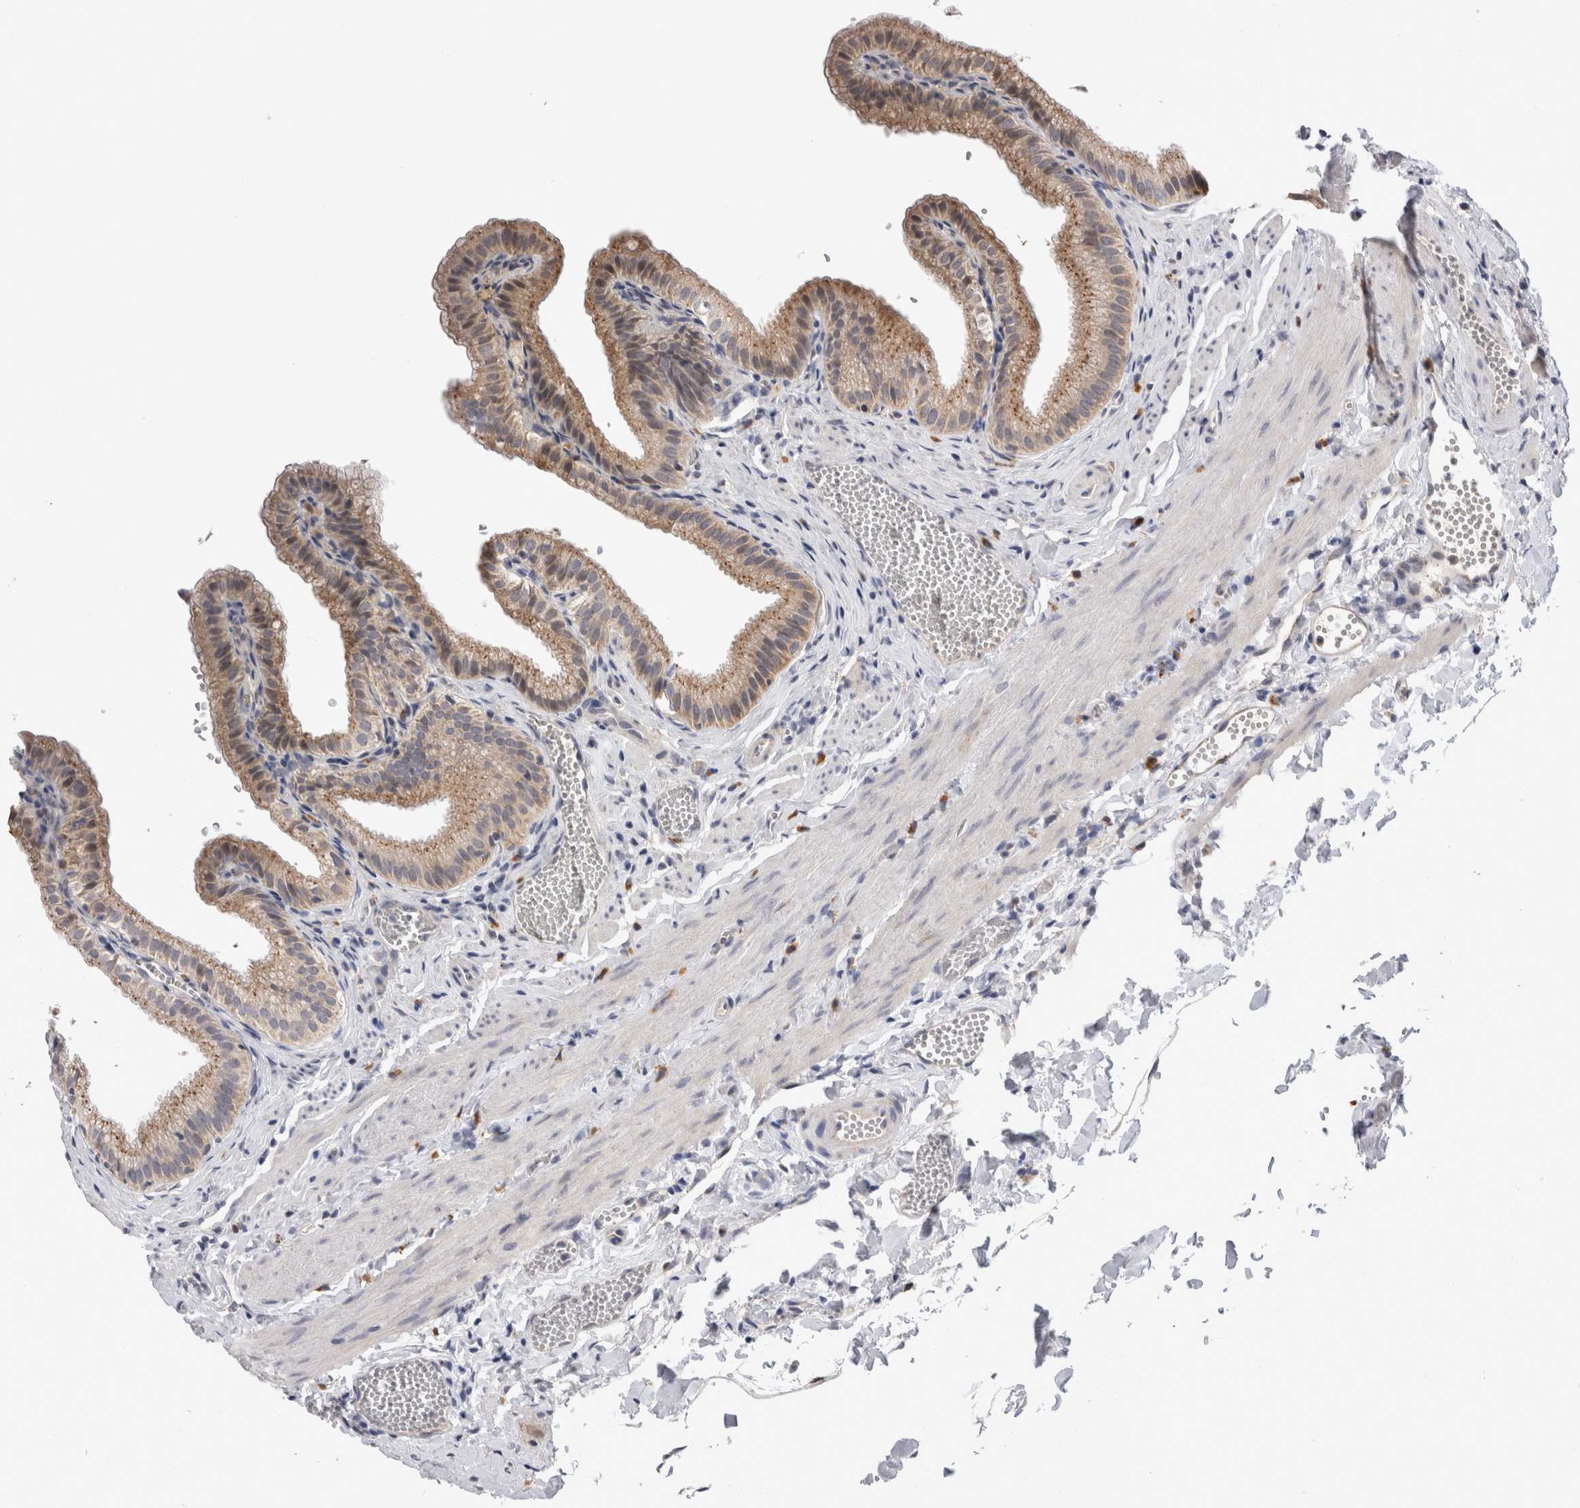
{"staining": {"intensity": "moderate", "quantity": ">75%", "location": "cytoplasmic/membranous"}, "tissue": "gallbladder", "cell_type": "Glandular cells", "image_type": "normal", "snomed": [{"axis": "morphology", "description": "Normal tissue, NOS"}, {"axis": "topography", "description": "Gallbladder"}], "caption": "Benign gallbladder exhibits moderate cytoplasmic/membranous staining in approximately >75% of glandular cells, visualized by immunohistochemistry.", "gene": "MRPL37", "patient": {"sex": "male", "age": 38}}